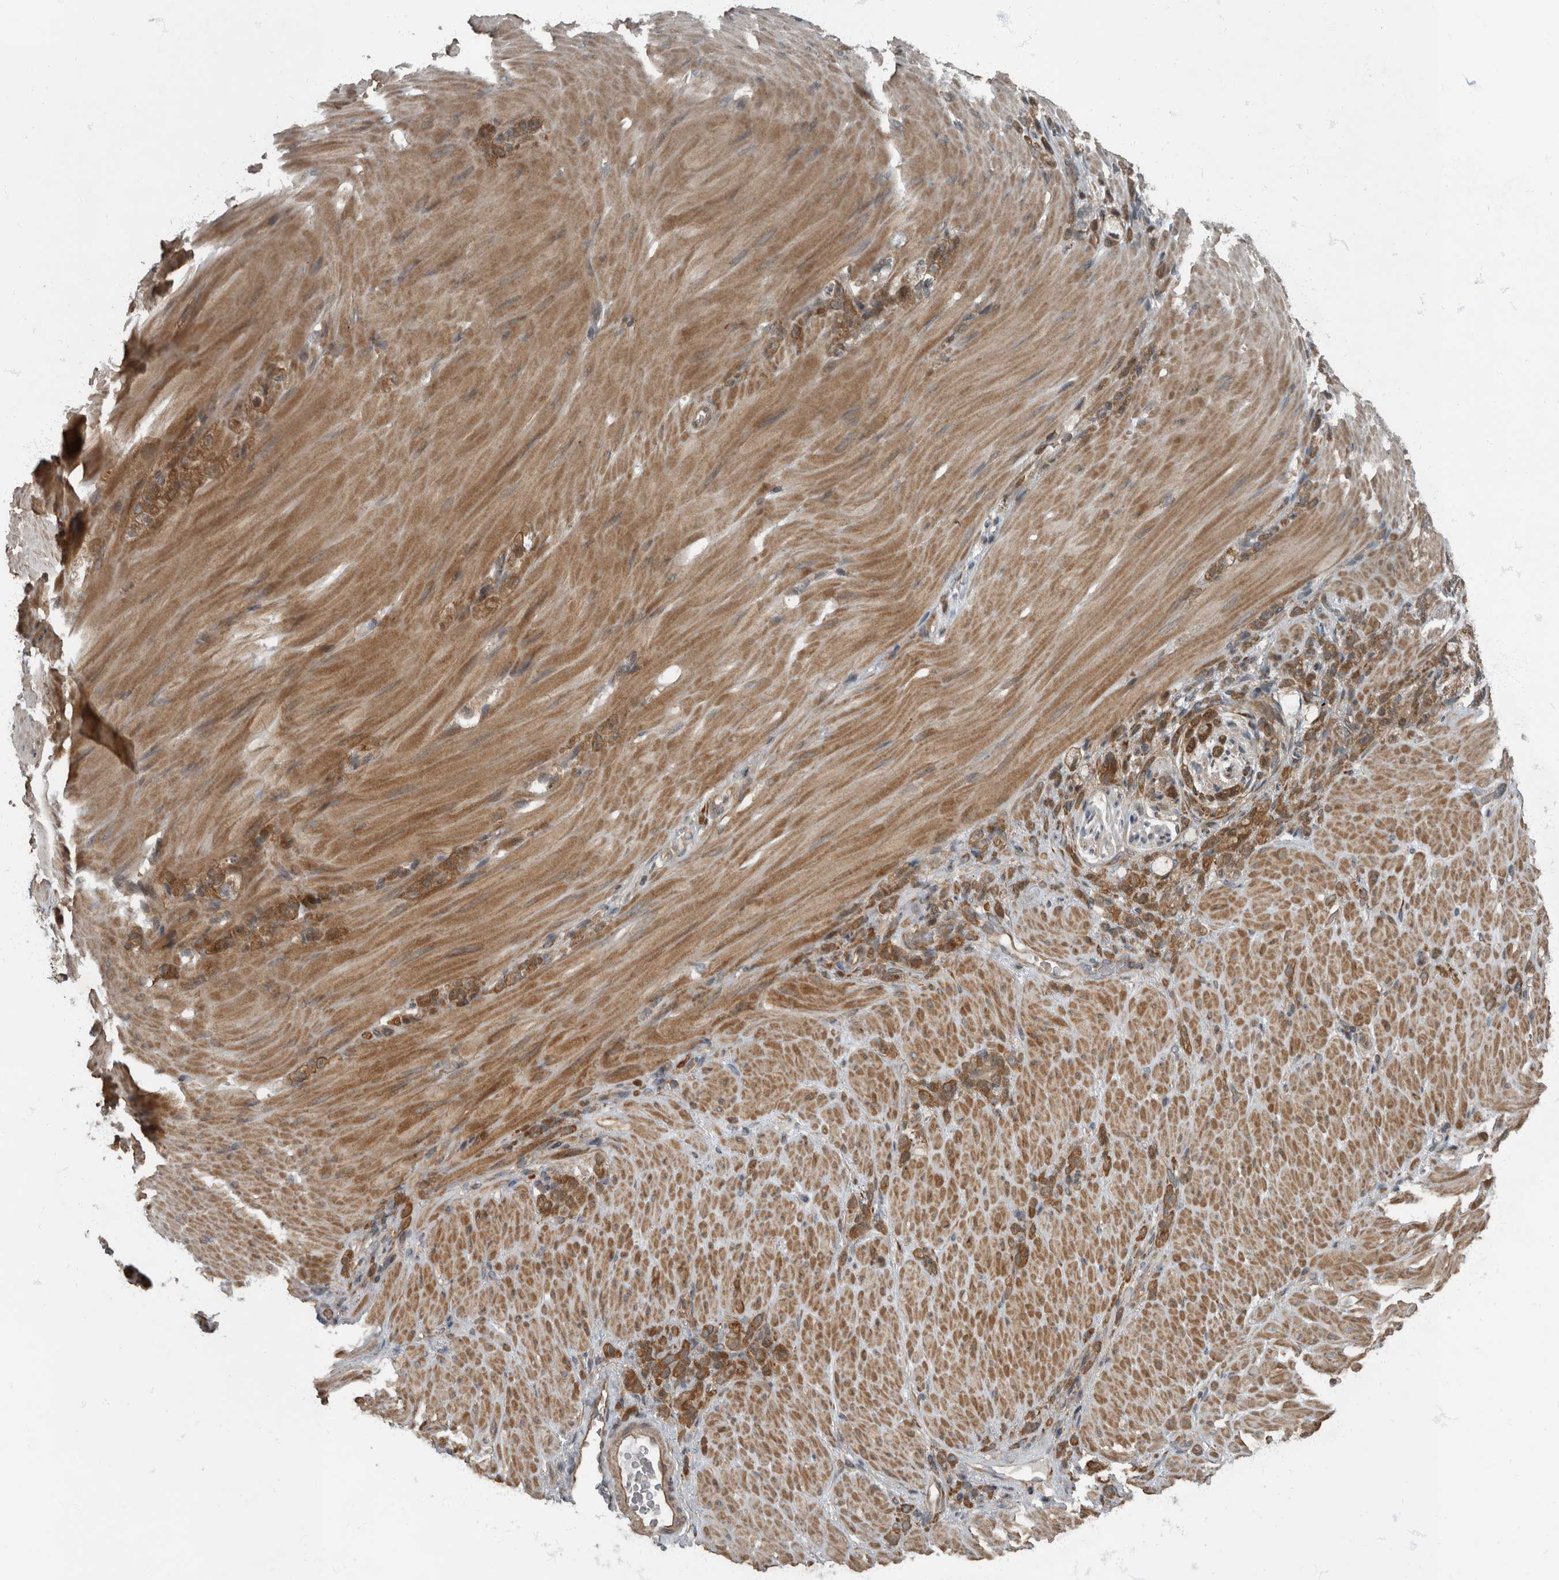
{"staining": {"intensity": "strong", "quantity": ">75%", "location": "cytoplasmic/membranous"}, "tissue": "stomach cancer", "cell_type": "Tumor cells", "image_type": "cancer", "snomed": [{"axis": "morphology", "description": "Normal tissue, NOS"}, {"axis": "morphology", "description": "Adenocarcinoma, NOS"}, {"axis": "topography", "description": "Stomach"}], "caption": "Brown immunohistochemical staining in adenocarcinoma (stomach) exhibits strong cytoplasmic/membranous expression in approximately >75% of tumor cells.", "gene": "RABGGTB", "patient": {"sex": "male", "age": 82}}